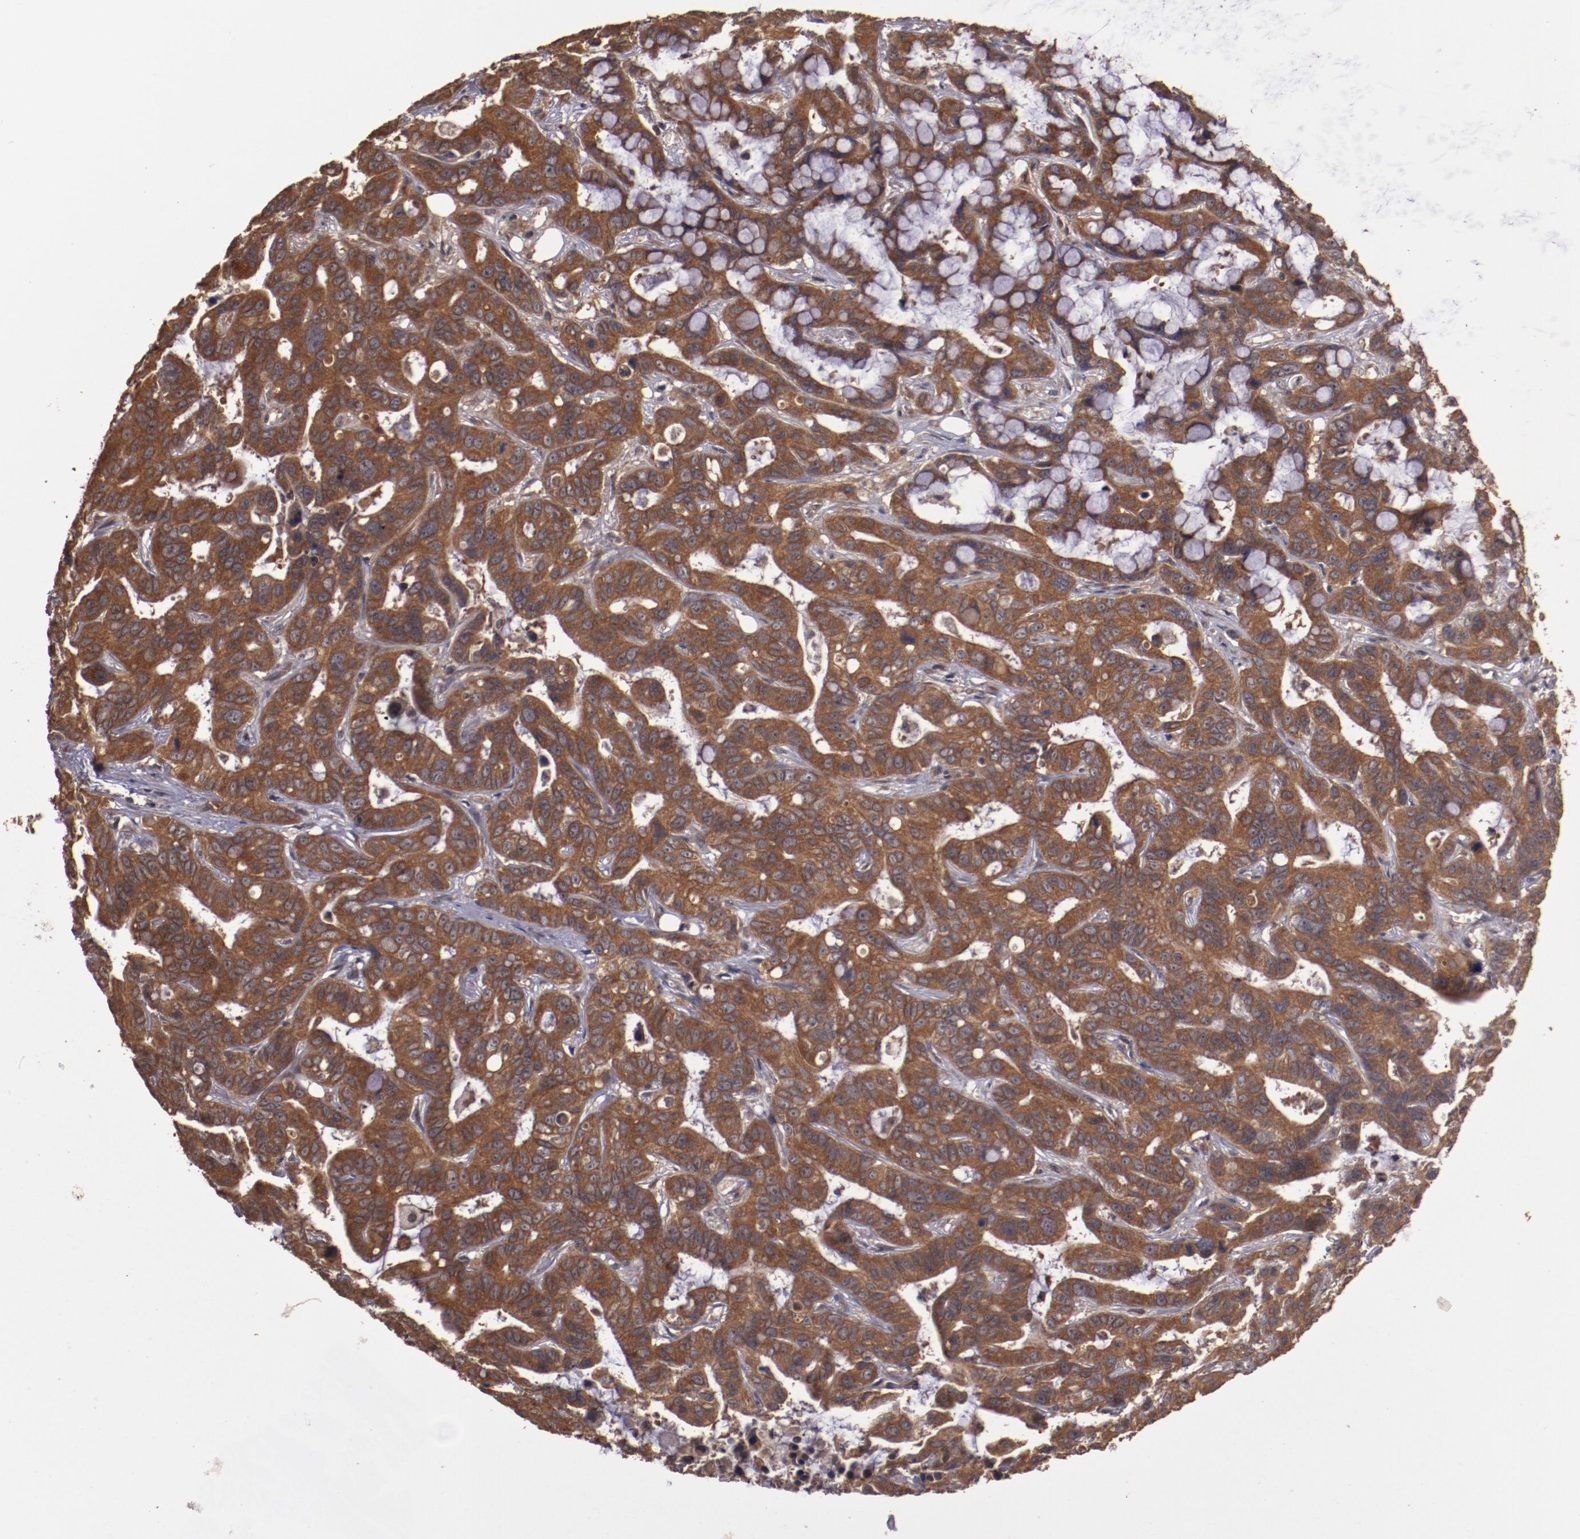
{"staining": {"intensity": "strong", "quantity": ">75%", "location": "cytoplasmic/membranous"}, "tissue": "liver cancer", "cell_type": "Tumor cells", "image_type": "cancer", "snomed": [{"axis": "morphology", "description": "Cholangiocarcinoma"}, {"axis": "topography", "description": "Liver"}], "caption": "Liver cancer stained for a protein shows strong cytoplasmic/membranous positivity in tumor cells. (IHC, brightfield microscopy, high magnification).", "gene": "TXNDC16", "patient": {"sex": "female", "age": 65}}